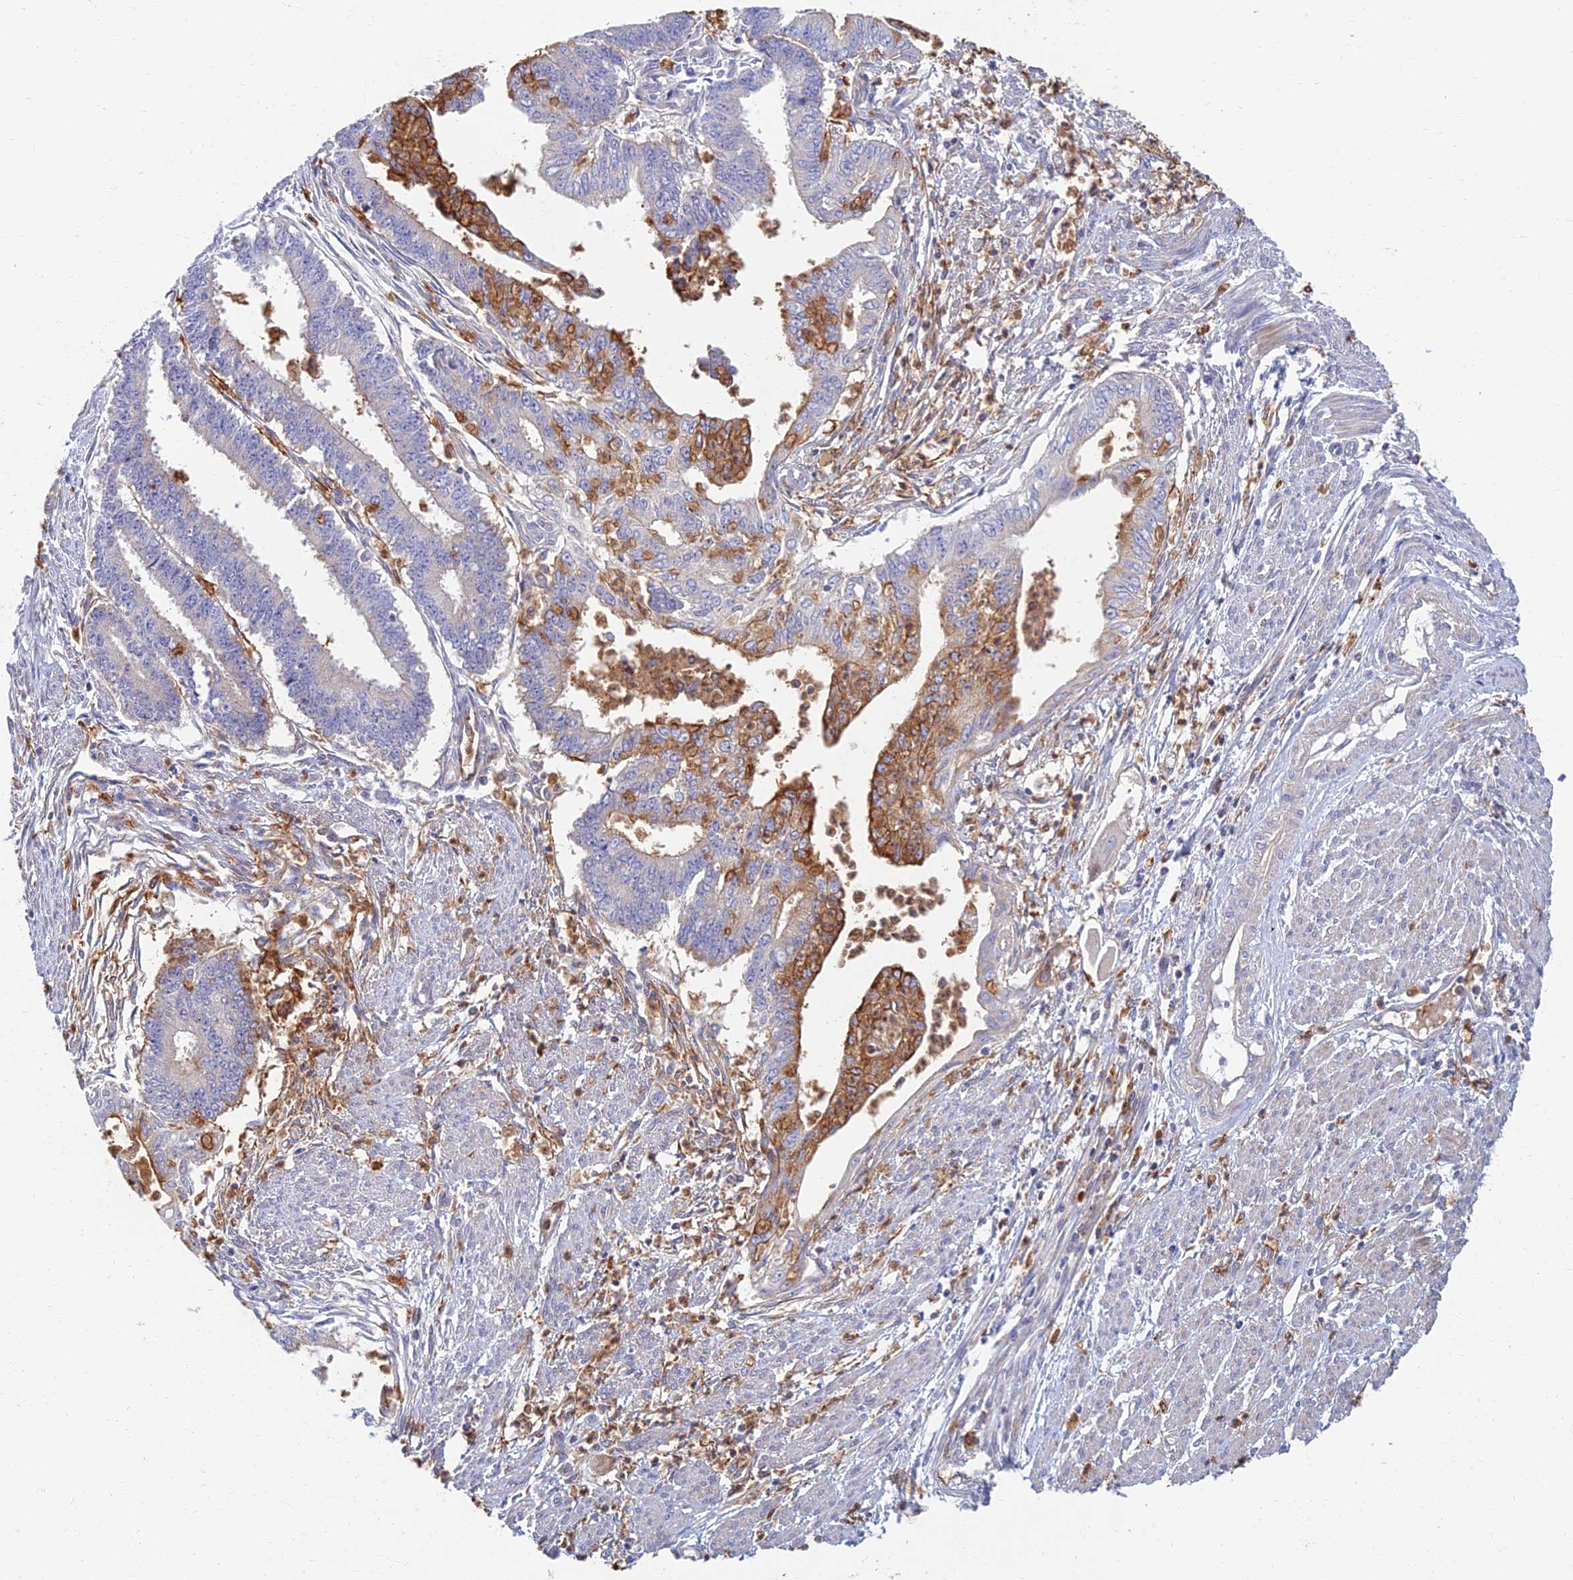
{"staining": {"intensity": "moderate", "quantity": "<25%", "location": "cytoplasmic/membranous"}, "tissue": "endometrial cancer", "cell_type": "Tumor cells", "image_type": "cancer", "snomed": [{"axis": "morphology", "description": "Adenocarcinoma, NOS"}, {"axis": "topography", "description": "Endometrium"}], "caption": "Moderate cytoplasmic/membranous expression is identified in approximately <25% of tumor cells in endometrial cancer.", "gene": "SOGA1", "patient": {"sex": "female", "age": 73}}